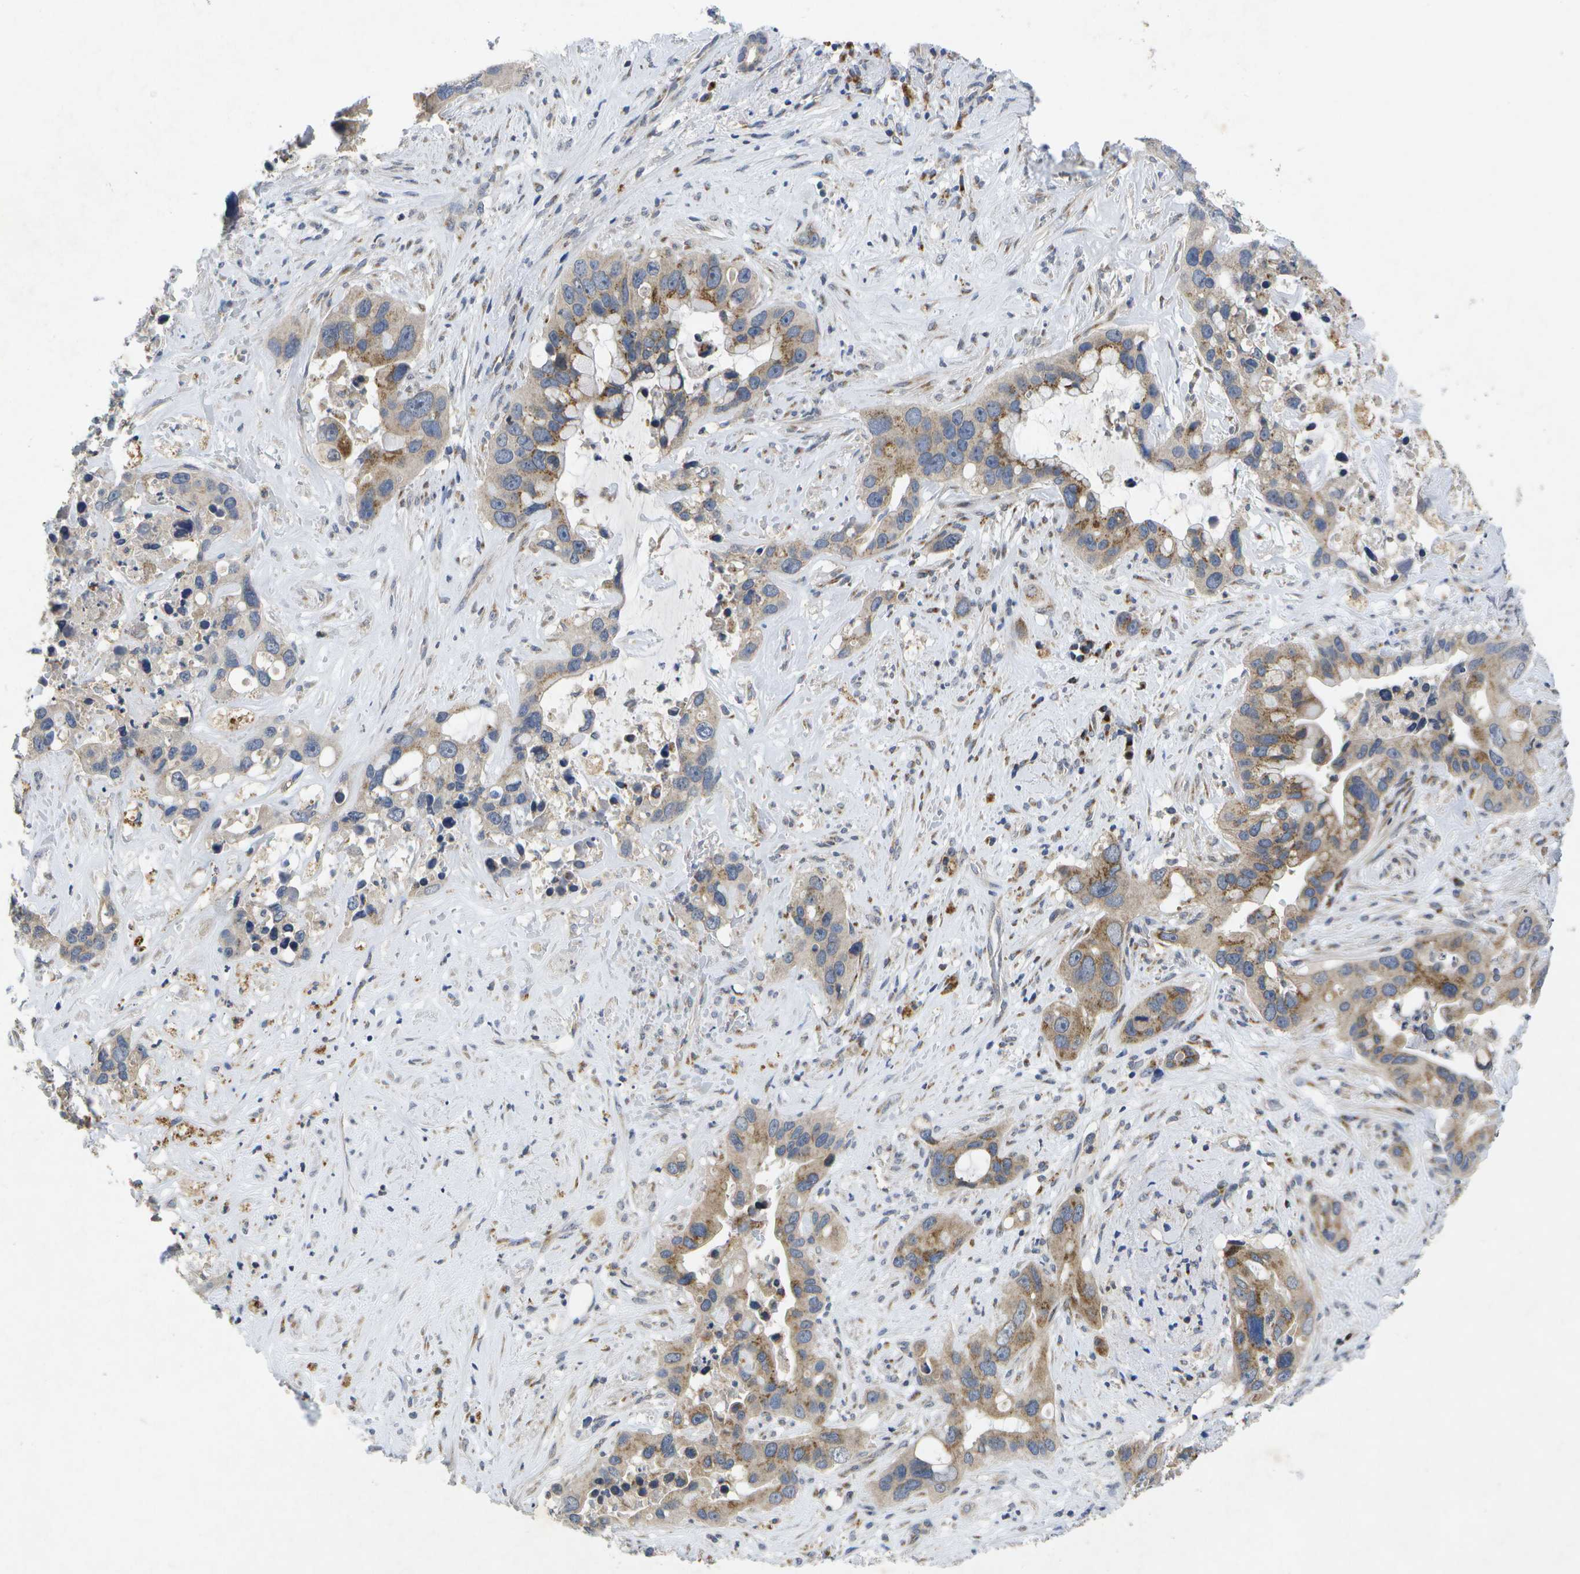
{"staining": {"intensity": "moderate", "quantity": ">75%", "location": "cytoplasmic/membranous"}, "tissue": "liver cancer", "cell_type": "Tumor cells", "image_type": "cancer", "snomed": [{"axis": "morphology", "description": "Cholangiocarcinoma"}, {"axis": "topography", "description": "Liver"}], "caption": "Liver cholangiocarcinoma stained with immunohistochemistry (IHC) reveals moderate cytoplasmic/membranous positivity in approximately >75% of tumor cells. The protein of interest is stained brown, and the nuclei are stained in blue (DAB IHC with brightfield microscopy, high magnification).", "gene": "KDELR1", "patient": {"sex": "female", "age": 65}}